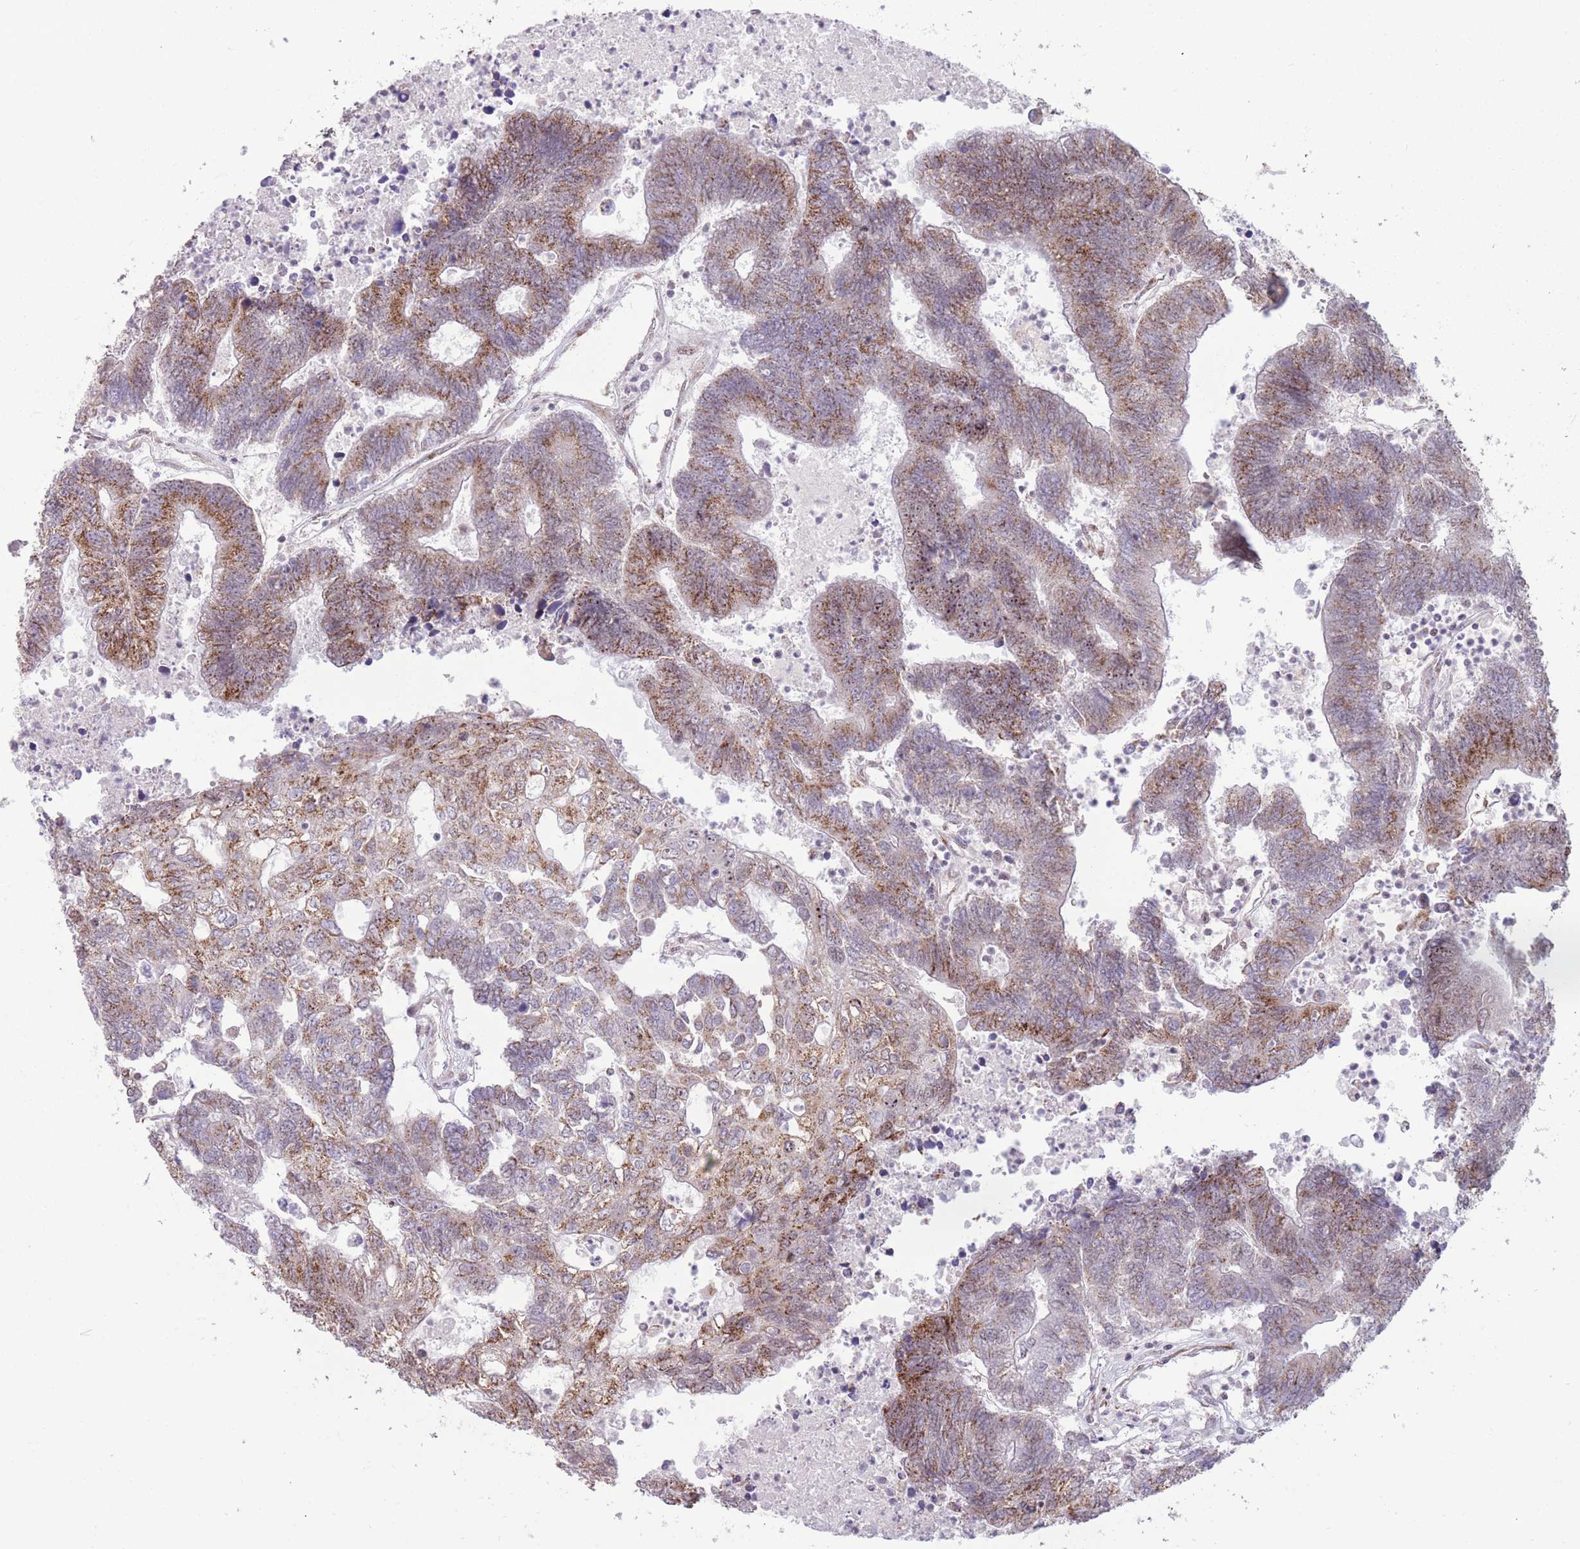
{"staining": {"intensity": "moderate", "quantity": ">75%", "location": "cytoplasmic/membranous"}, "tissue": "colorectal cancer", "cell_type": "Tumor cells", "image_type": "cancer", "snomed": [{"axis": "morphology", "description": "Adenocarcinoma, NOS"}, {"axis": "topography", "description": "Colon"}], "caption": "Immunohistochemical staining of colorectal cancer exhibits moderate cytoplasmic/membranous protein expression in approximately >75% of tumor cells. (IHC, brightfield microscopy, high magnification).", "gene": "DPYSL4", "patient": {"sex": "female", "age": 48}}